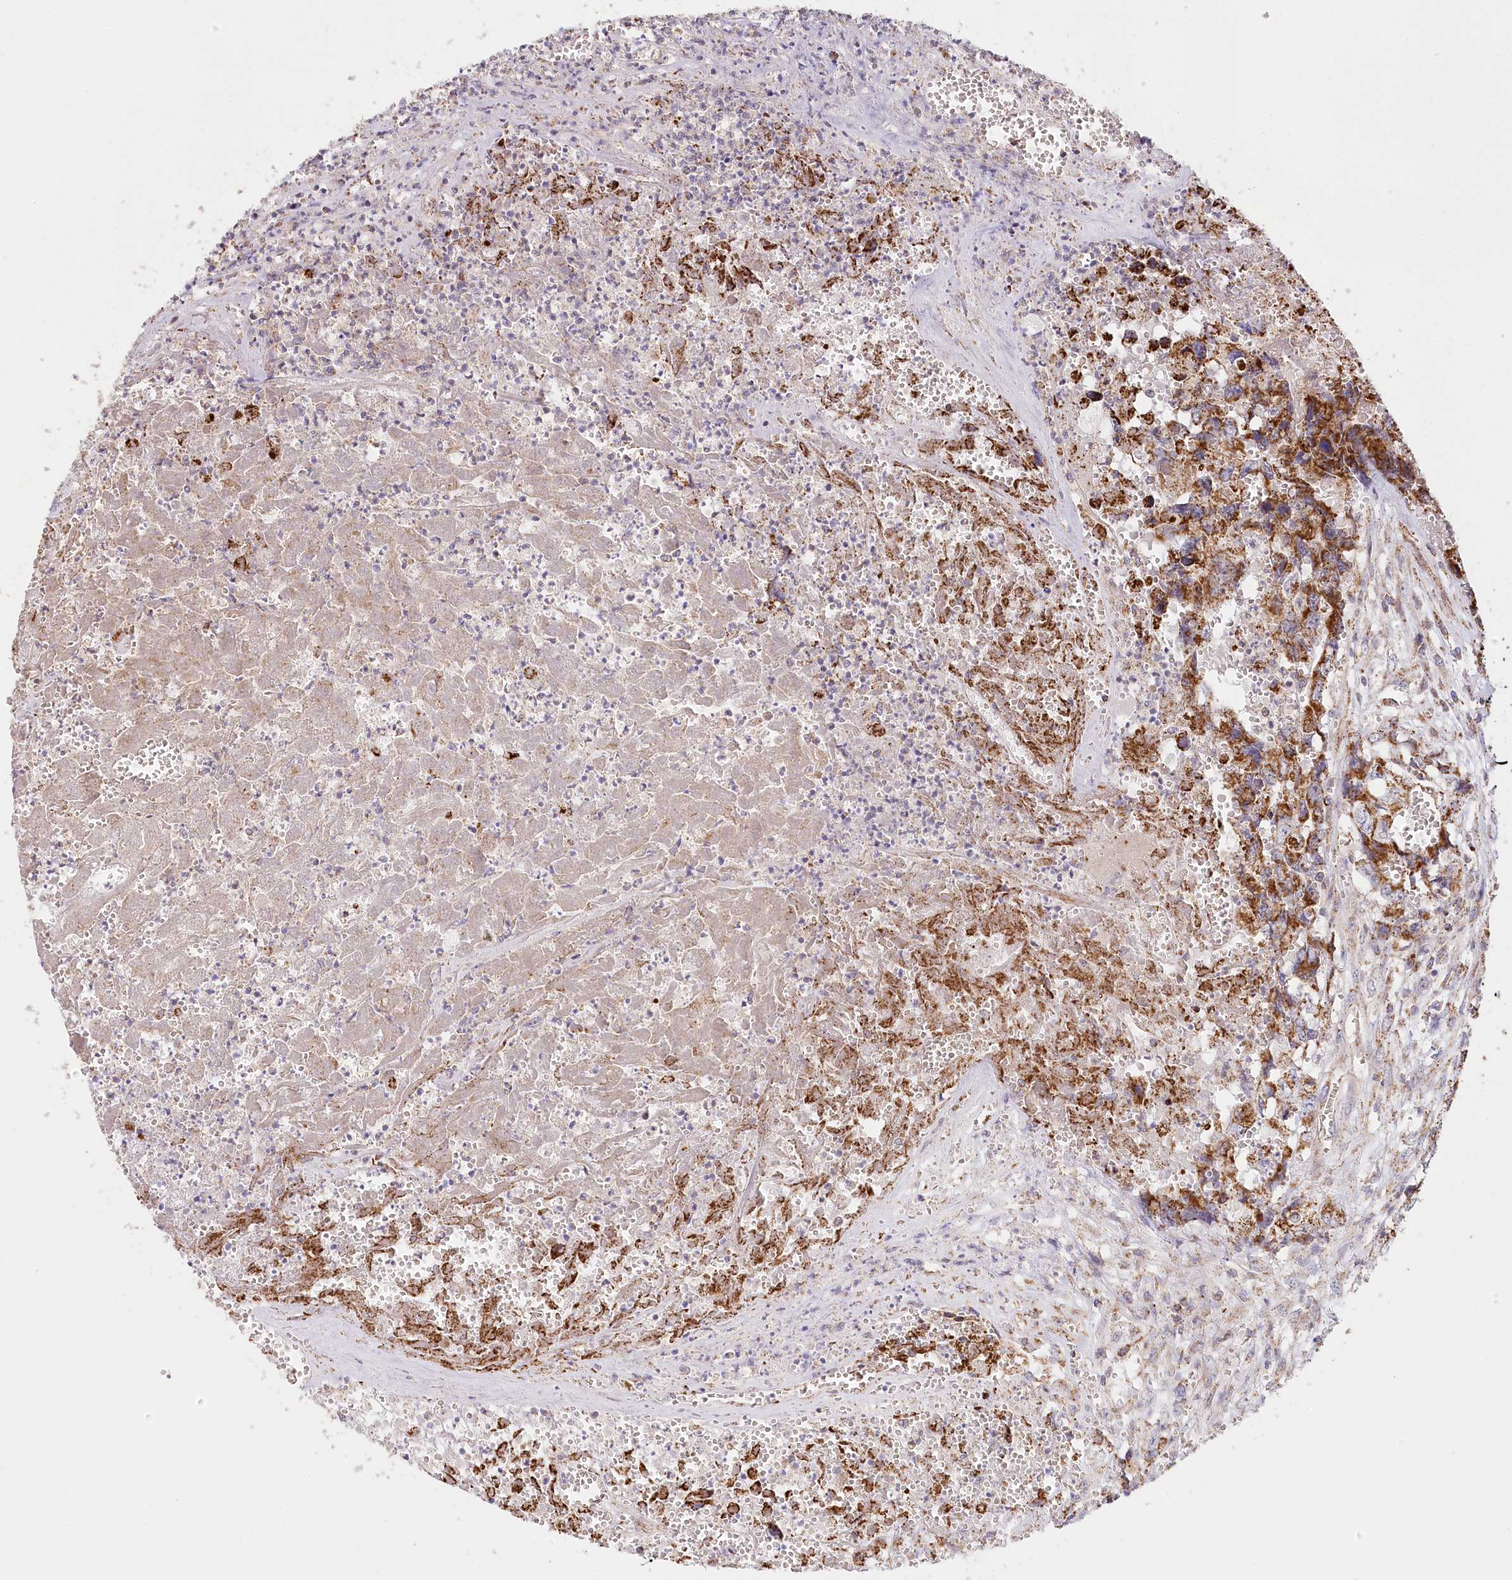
{"staining": {"intensity": "strong", "quantity": ">75%", "location": "cytoplasmic/membranous"}, "tissue": "testis cancer", "cell_type": "Tumor cells", "image_type": "cancer", "snomed": [{"axis": "morphology", "description": "Carcinoma, Embryonal, NOS"}, {"axis": "topography", "description": "Testis"}], "caption": "Immunohistochemical staining of human testis embryonal carcinoma shows high levels of strong cytoplasmic/membranous expression in about >75% of tumor cells. Nuclei are stained in blue.", "gene": "UMPS", "patient": {"sex": "male", "age": 31}}